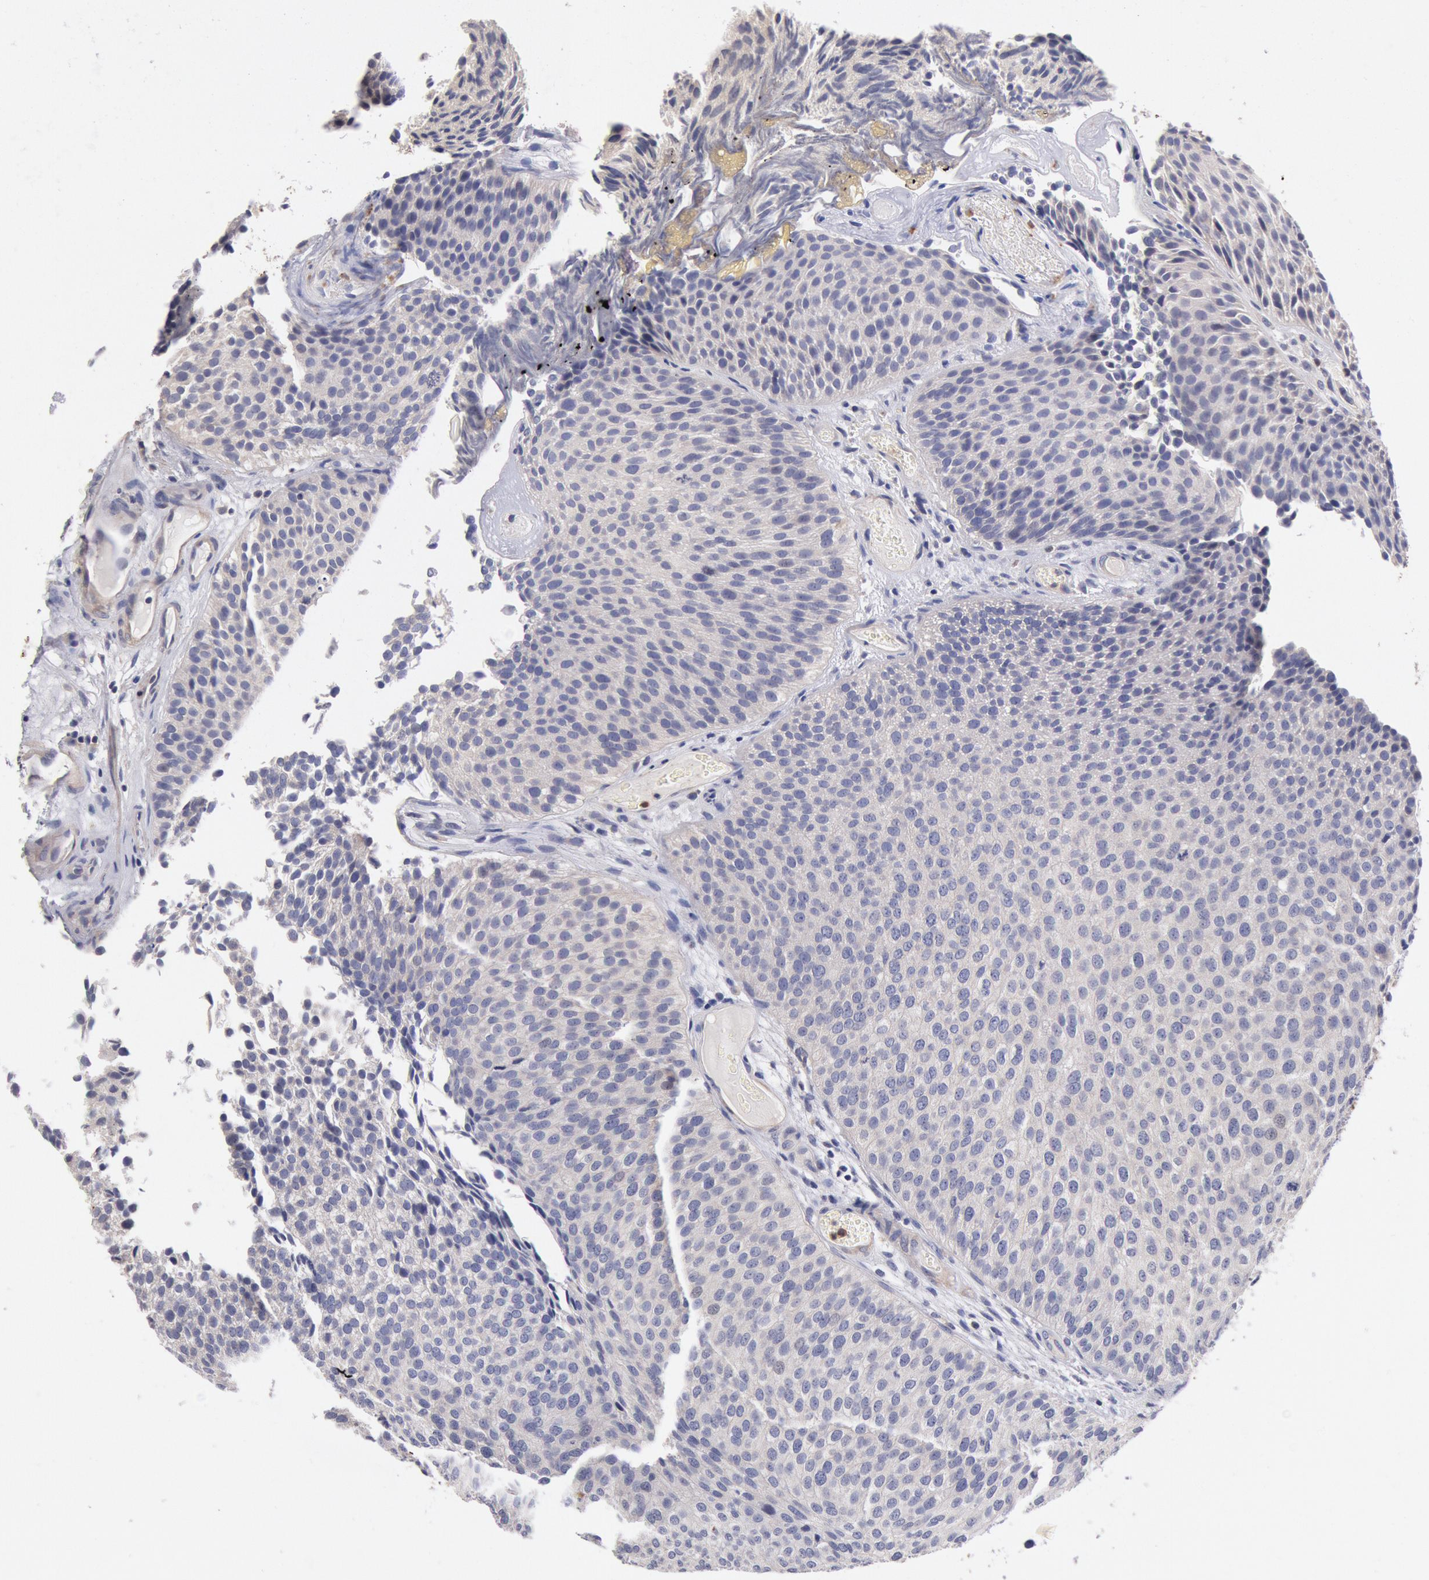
{"staining": {"intensity": "weak", "quantity": "25%-75%", "location": "cytoplasmic/membranous"}, "tissue": "urothelial cancer", "cell_type": "Tumor cells", "image_type": "cancer", "snomed": [{"axis": "morphology", "description": "Urothelial carcinoma, Low grade"}, {"axis": "topography", "description": "Urinary bladder"}], "caption": "Weak cytoplasmic/membranous staining is seen in about 25%-75% of tumor cells in urothelial carcinoma (low-grade). Ihc stains the protein in brown and the nuclei are stained blue.", "gene": "TMED8", "patient": {"sex": "male", "age": 84}}